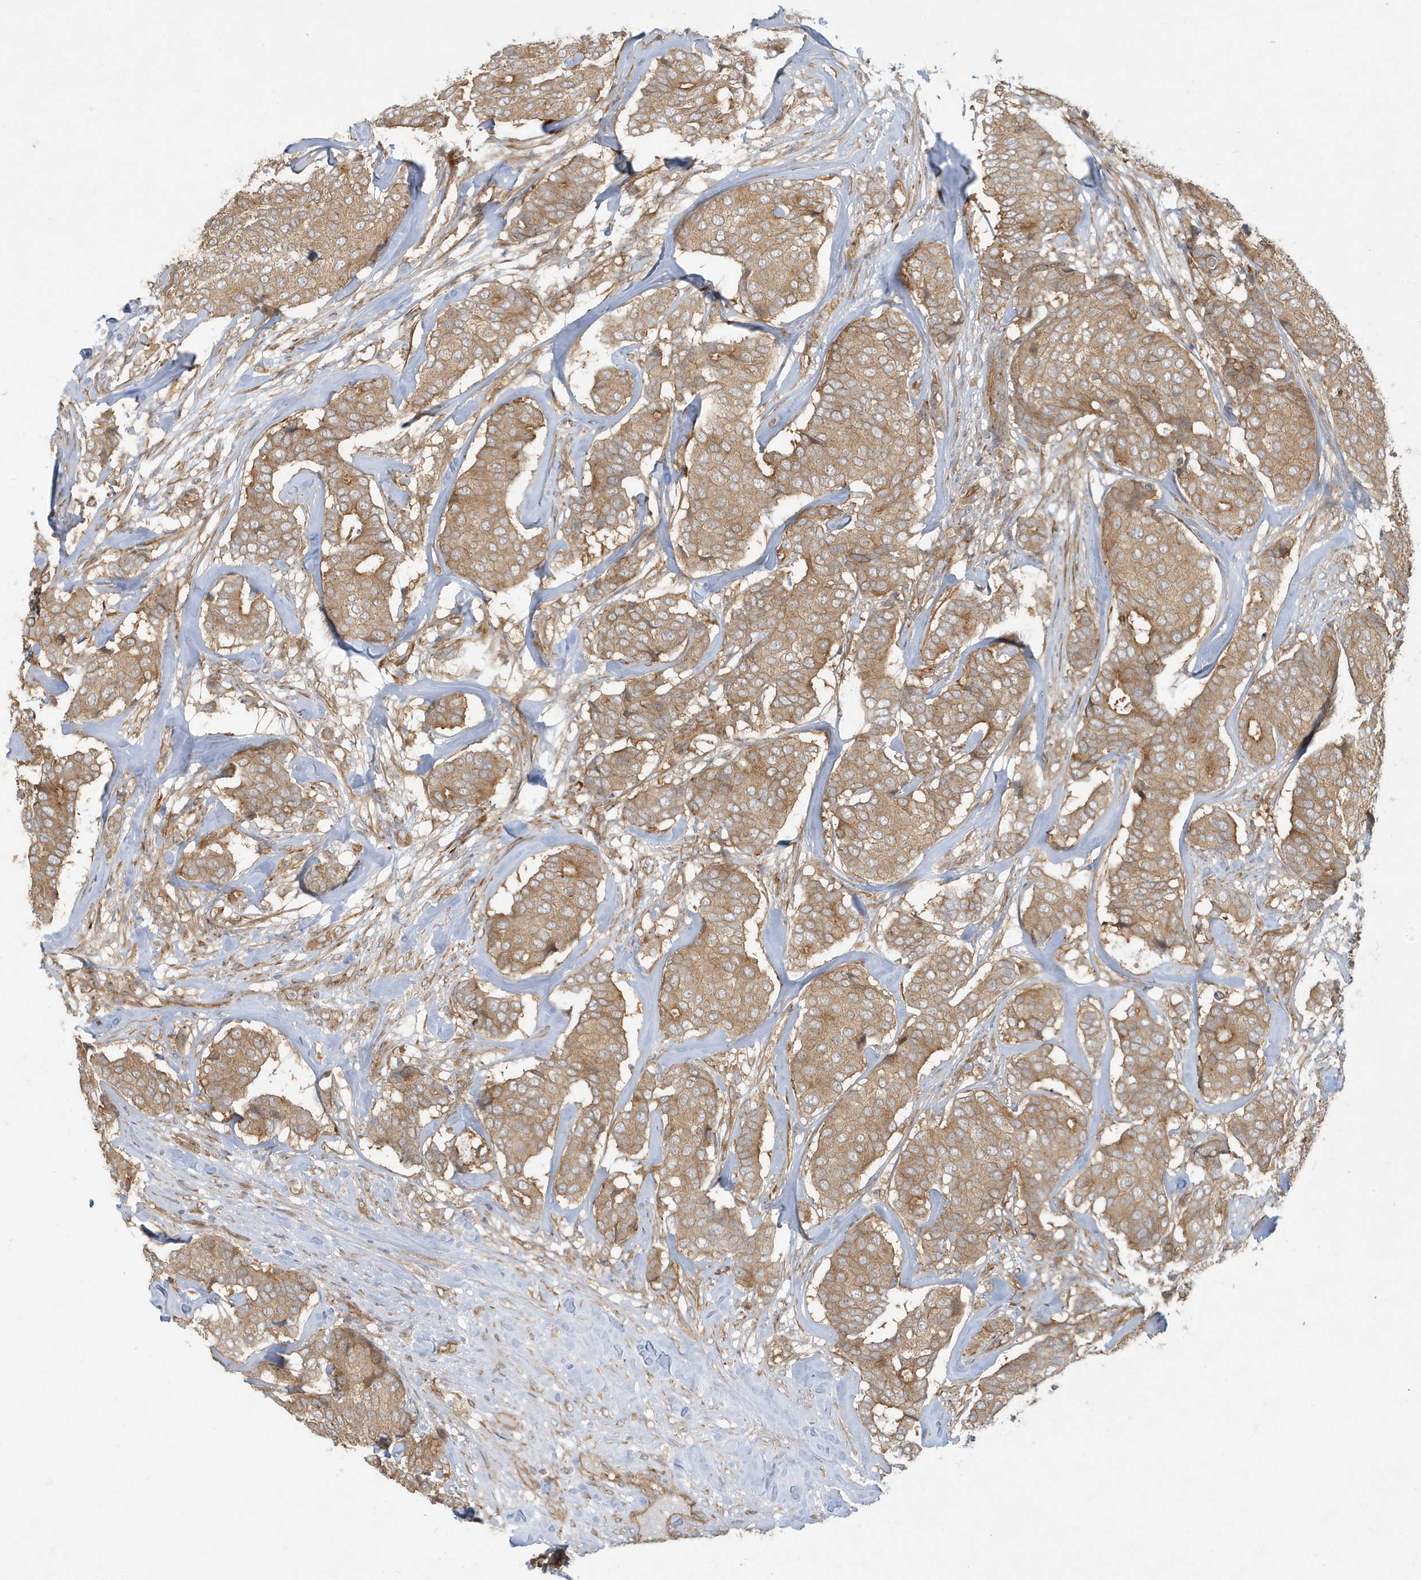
{"staining": {"intensity": "moderate", "quantity": ">75%", "location": "cytoplasmic/membranous"}, "tissue": "breast cancer", "cell_type": "Tumor cells", "image_type": "cancer", "snomed": [{"axis": "morphology", "description": "Duct carcinoma"}, {"axis": "topography", "description": "Breast"}], "caption": "Tumor cells show medium levels of moderate cytoplasmic/membranous positivity in approximately >75% of cells in human invasive ductal carcinoma (breast).", "gene": "ATP23", "patient": {"sex": "female", "age": 75}}